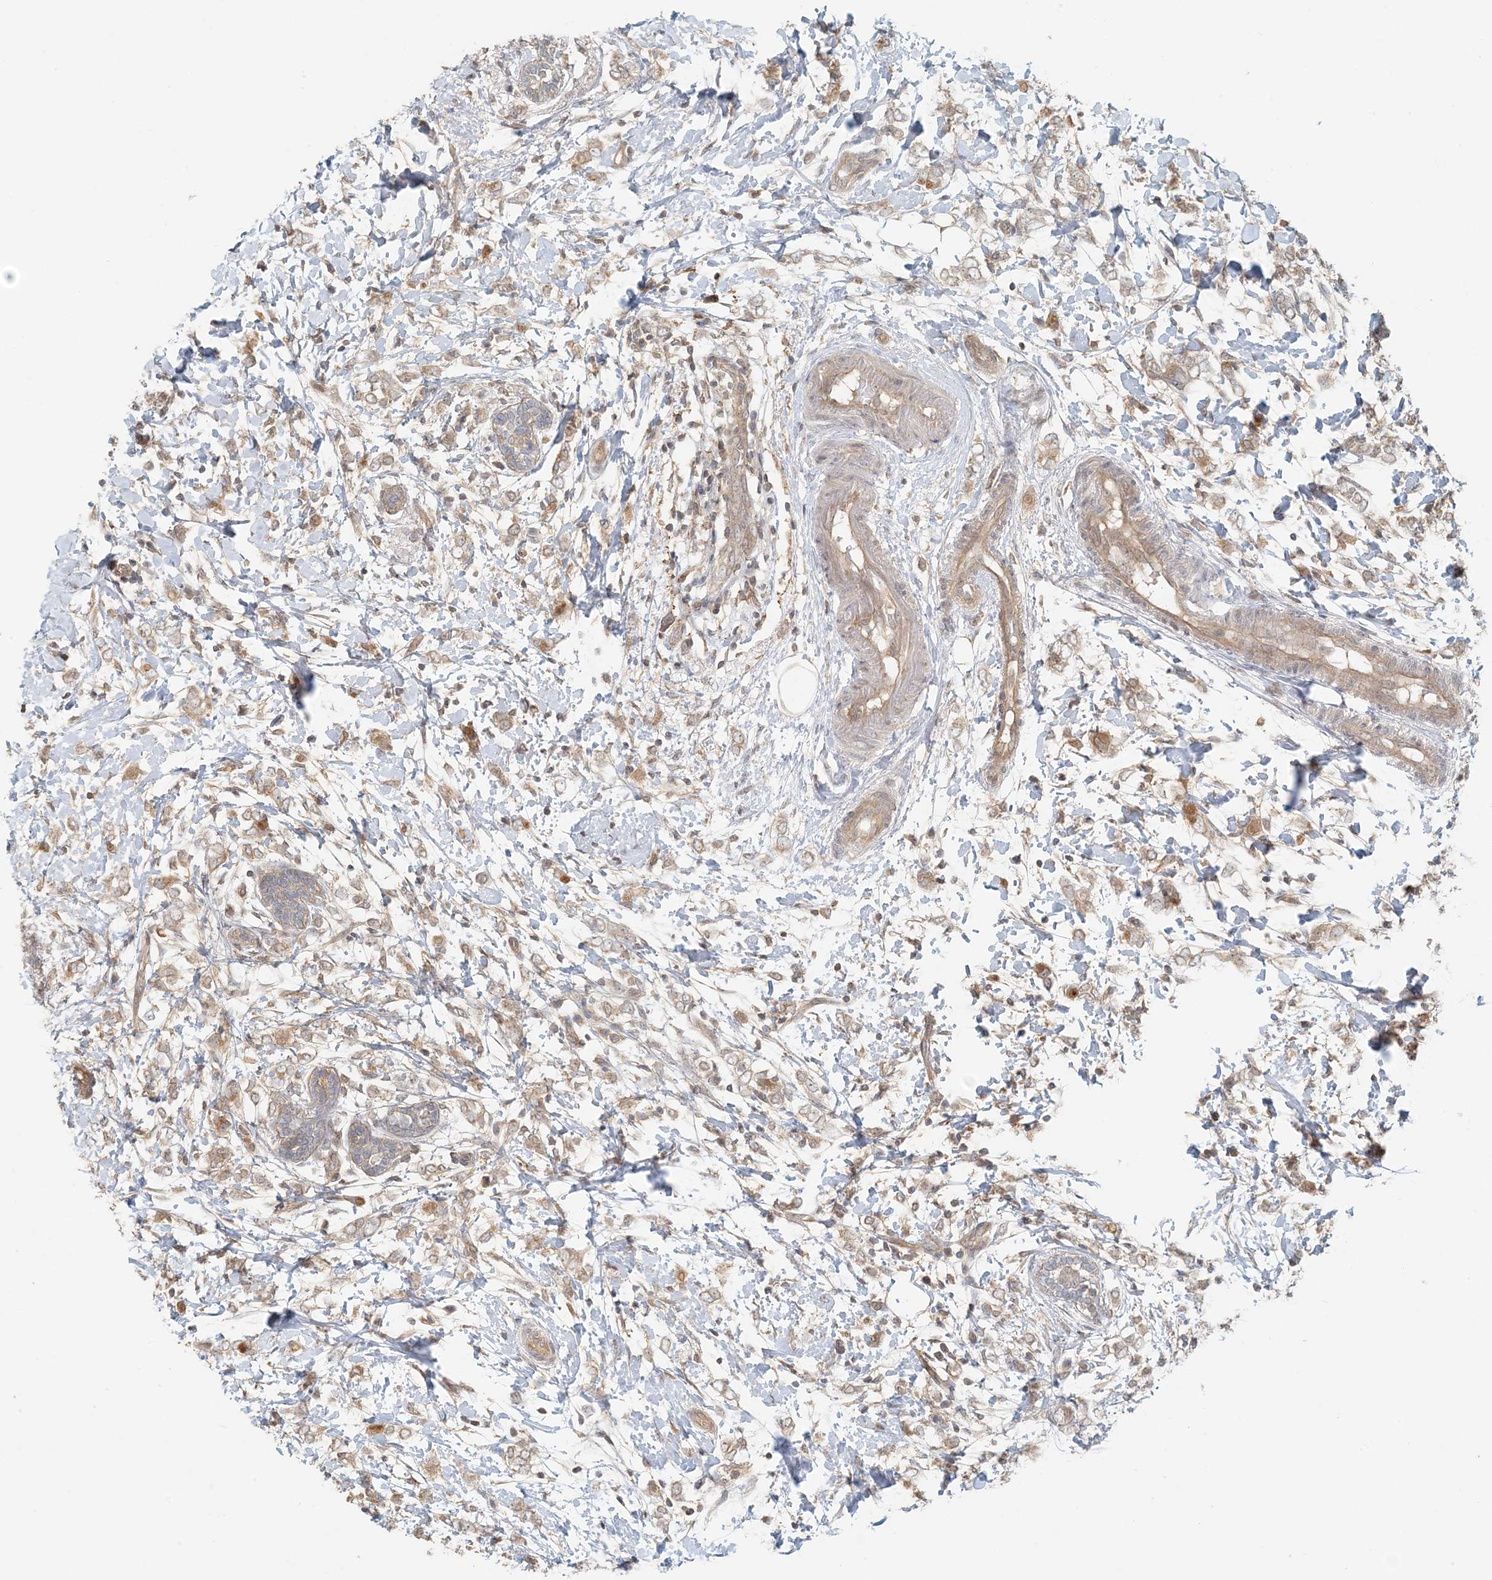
{"staining": {"intensity": "weak", "quantity": ">75%", "location": "cytoplasmic/membranous"}, "tissue": "breast cancer", "cell_type": "Tumor cells", "image_type": "cancer", "snomed": [{"axis": "morphology", "description": "Normal tissue, NOS"}, {"axis": "morphology", "description": "Lobular carcinoma"}, {"axis": "topography", "description": "Breast"}], "caption": "Immunohistochemical staining of human lobular carcinoma (breast) shows weak cytoplasmic/membranous protein staining in approximately >75% of tumor cells.", "gene": "OBI1", "patient": {"sex": "female", "age": 47}}